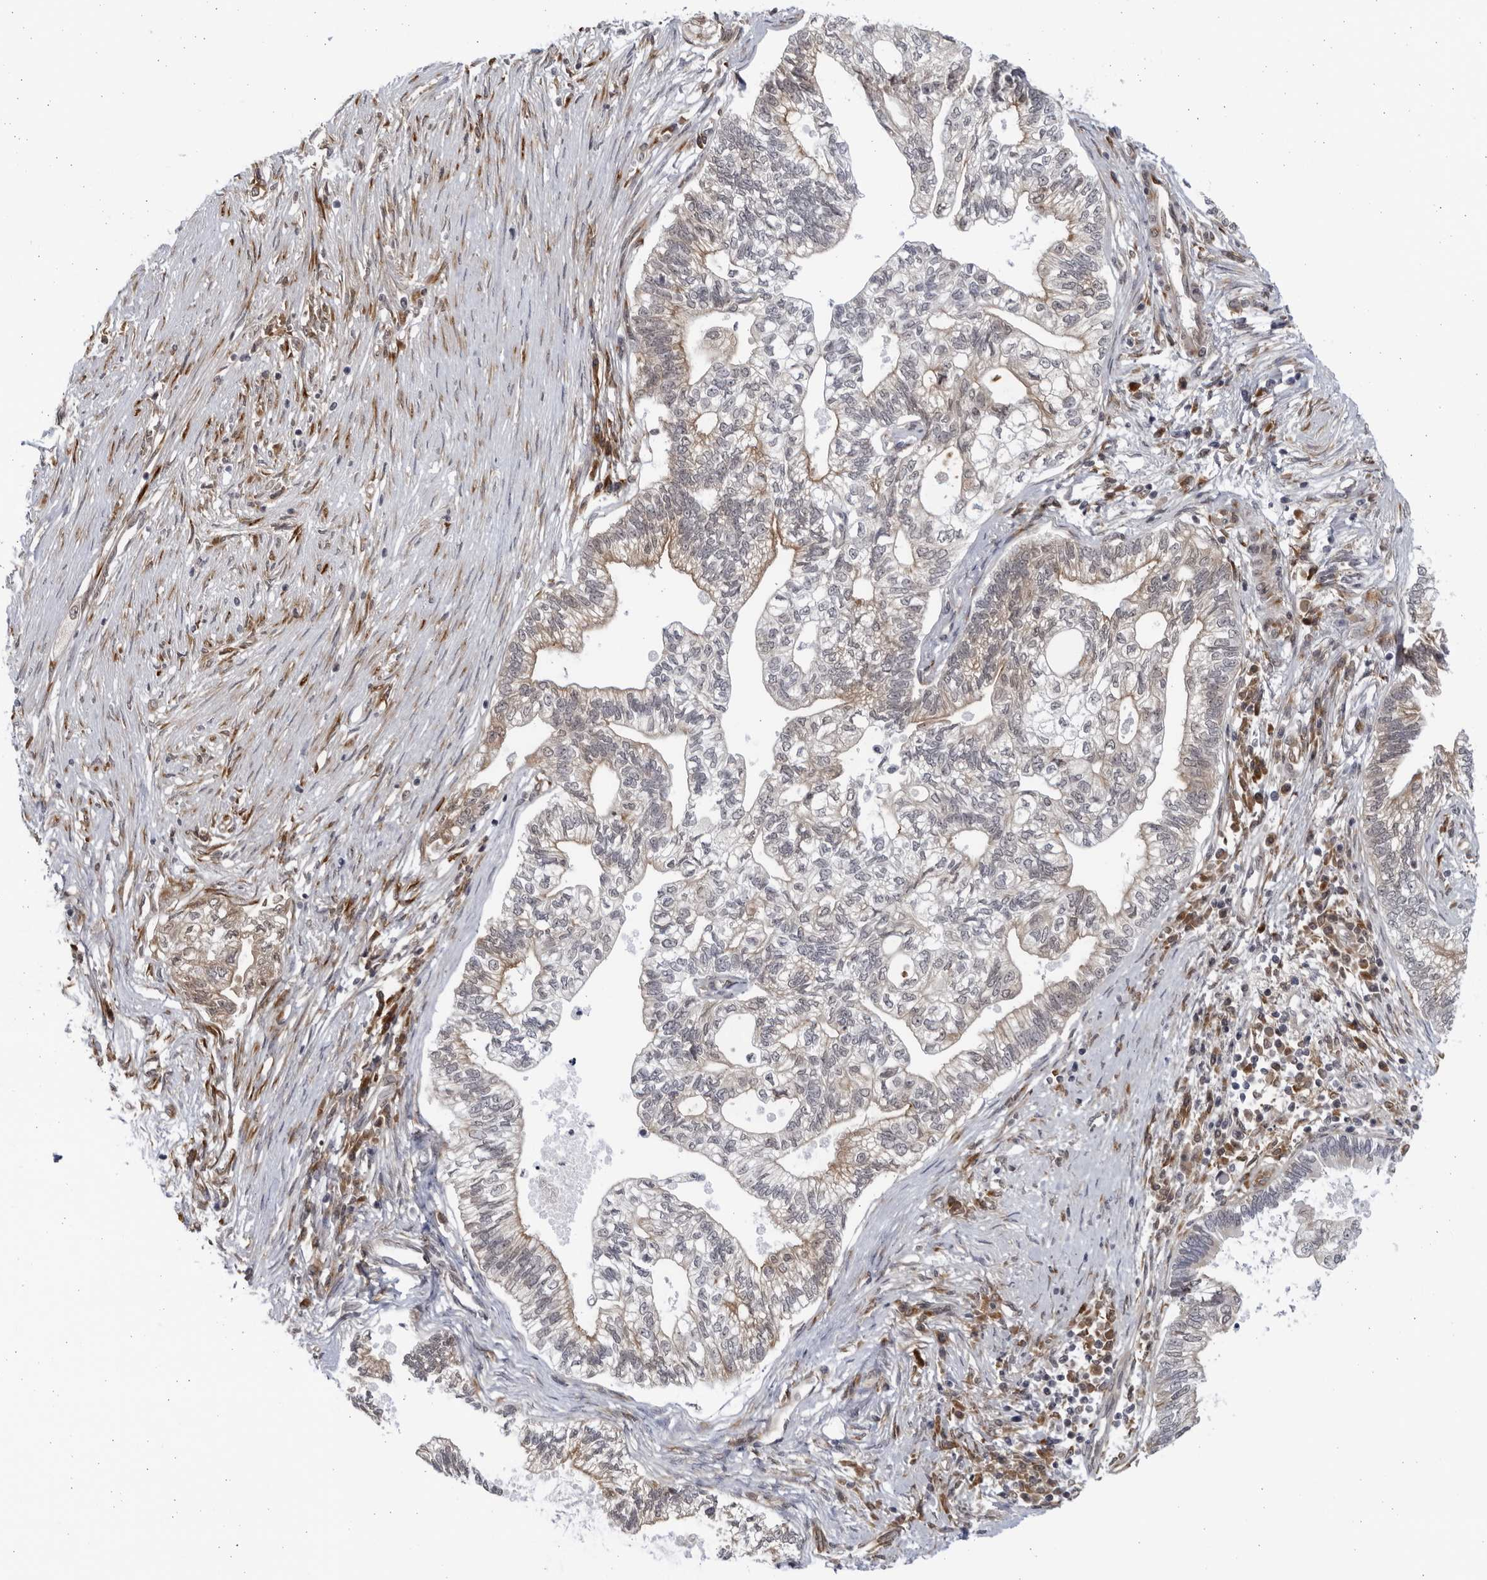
{"staining": {"intensity": "weak", "quantity": "<25%", "location": "cytoplasmic/membranous"}, "tissue": "pancreatic cancer", "cell_type": "Tumor cells", "image_type": "cancer", "snomed": [{"axis": "morphology", "description": "Adenocarcinoma, NOS"}, {"axis": "topography", "description": "Pancreas"}], "caption": "The immunohistochemistry (IHC) micrograph has no significant expression in tumor cells of pancreatic adenocarcinoma tissue. (Immunohistochemistry (ihc), brightfield microscopy, high magnification).", "gene": "BMP2K", "patient": {"sex": "male", "age": 72}}